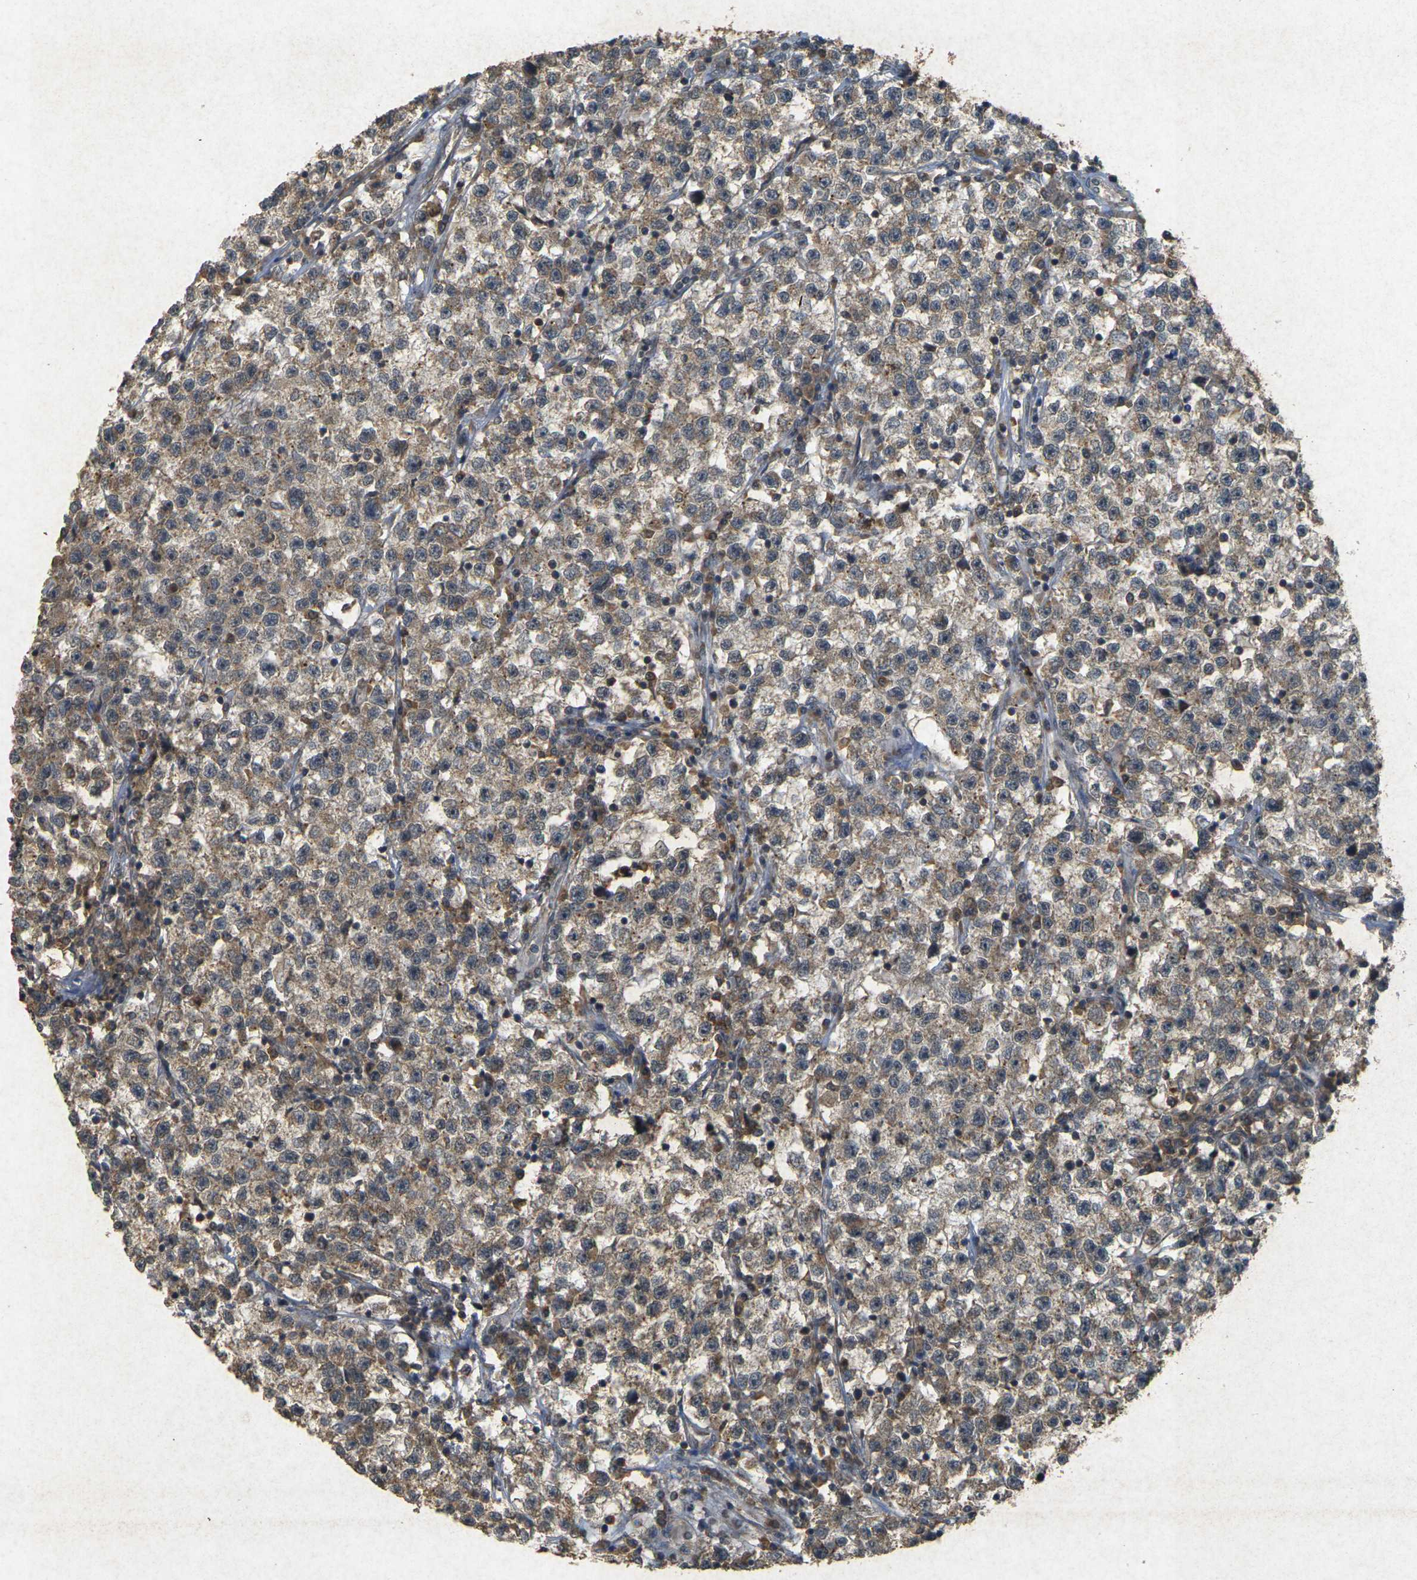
{"staining": {"intensity": "weak", "quantity": ">75%", "location": "cytoplasmic/membranous"}, "tissue": "testis cancer", "cell_type": "Tumor cells", "image_type": "cancer", "snomed": [{"axis": "morphology", "description": "Seminoma, NOS"}, {"axis": "topography", "description": "Testis"}], "caption": "Protein expression analysis of seminoma (testis) exhibits weak cytoplasmic/membranous staining in about >75% of tumor cells.", "gene": "ERN1", "patient": {"sex": "male", "age": 22}}